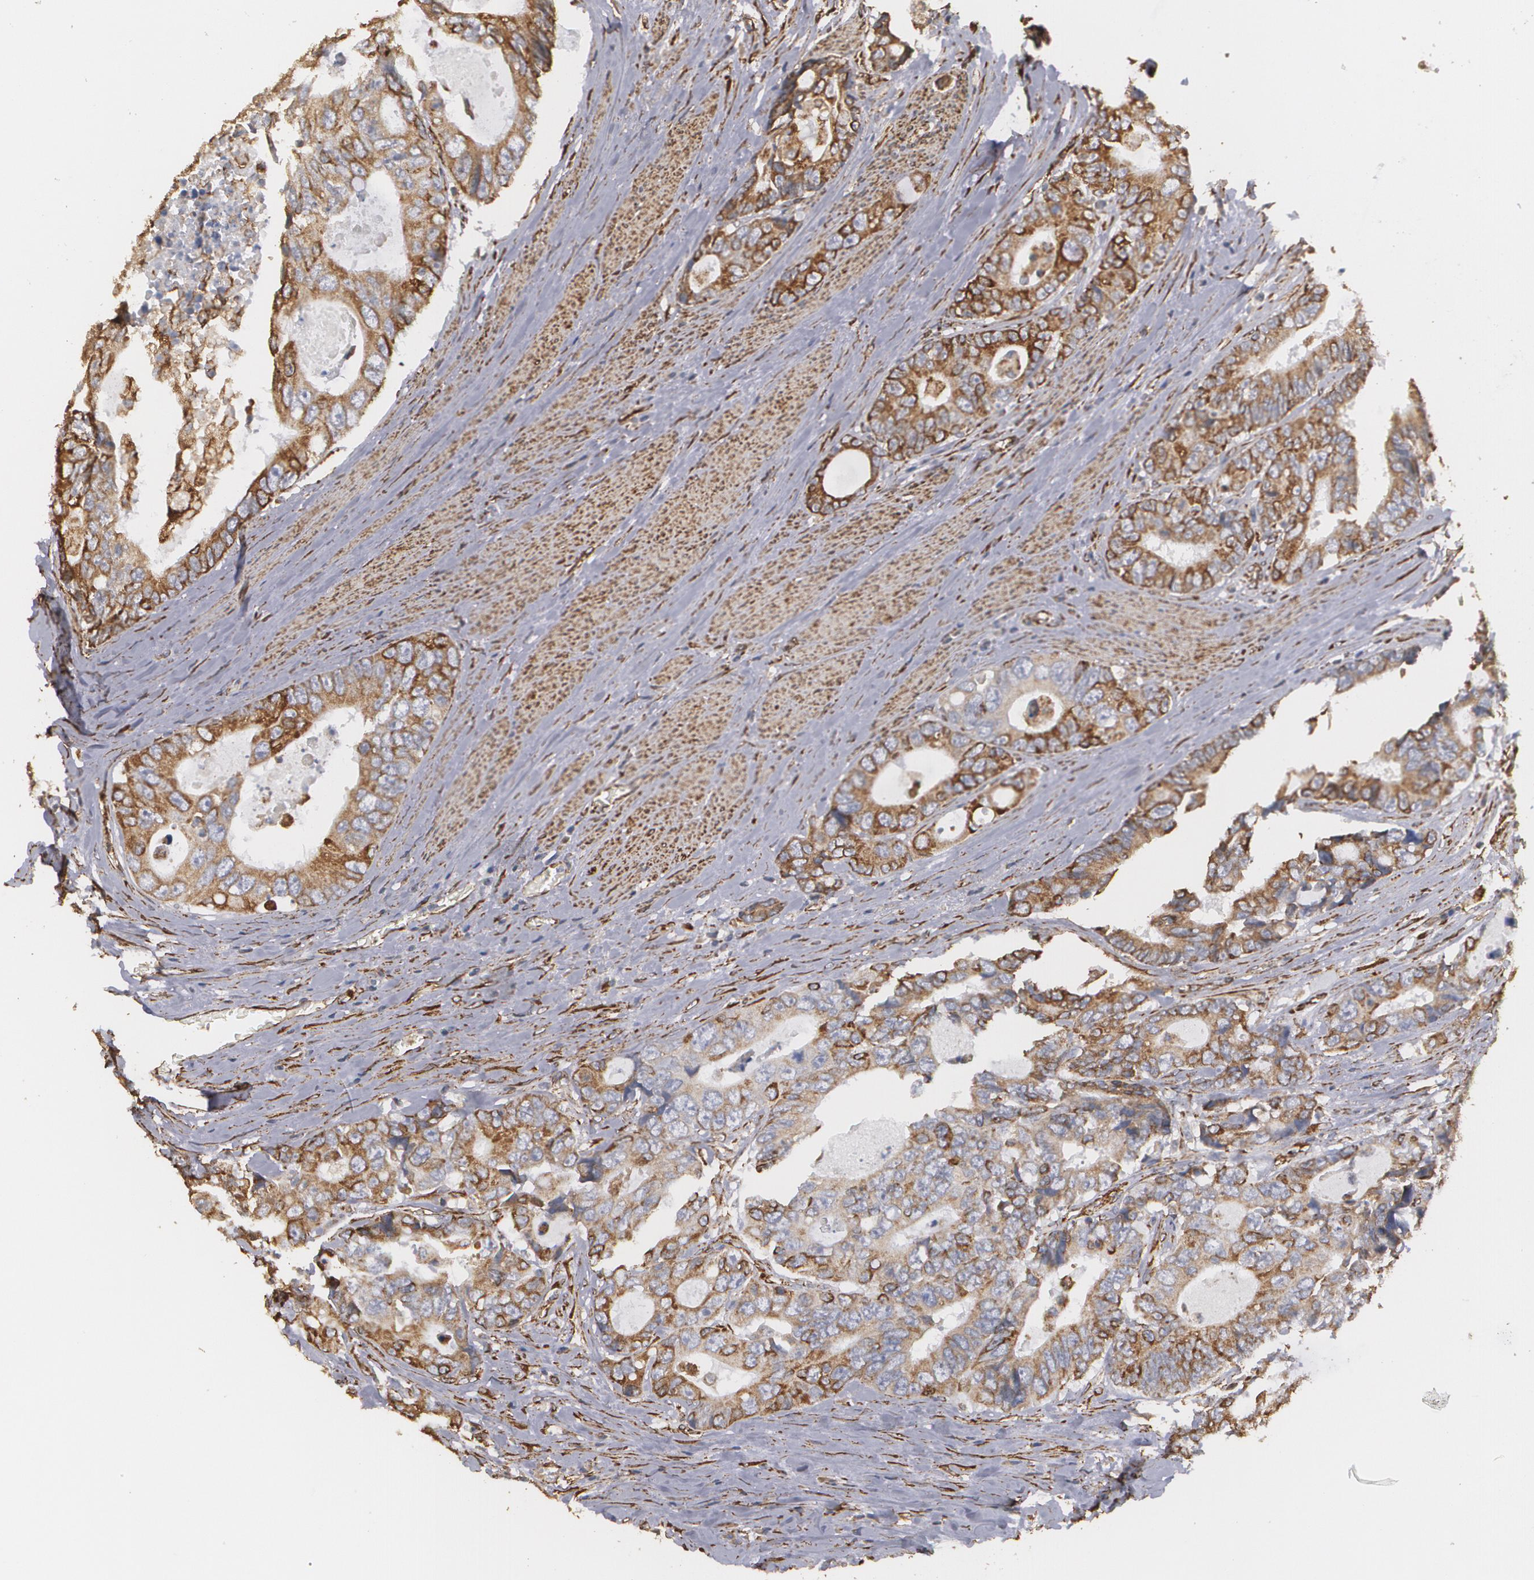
{"staining": {"intensity": "moderate", "quantity": ">75%", "location": "cytoplasmic/membranous"}, "tissue": "colorectal cancer", "cell_type": "Tumor cells", "image_type": "cancer", "snomed": [{"axis": "morphology", "description": "Adenocarcinoma, NOS"}, {"axis": "topography", "description": "Rectum"}], "caption": "This is a histology image of immunohistochemistry staining of colorectal cancer, which shows moderate staining in the cytoplasmic/membranous of tumor cells.", "gene": "CYB5R3", "patient": {"sex": "female", "age": 67}}